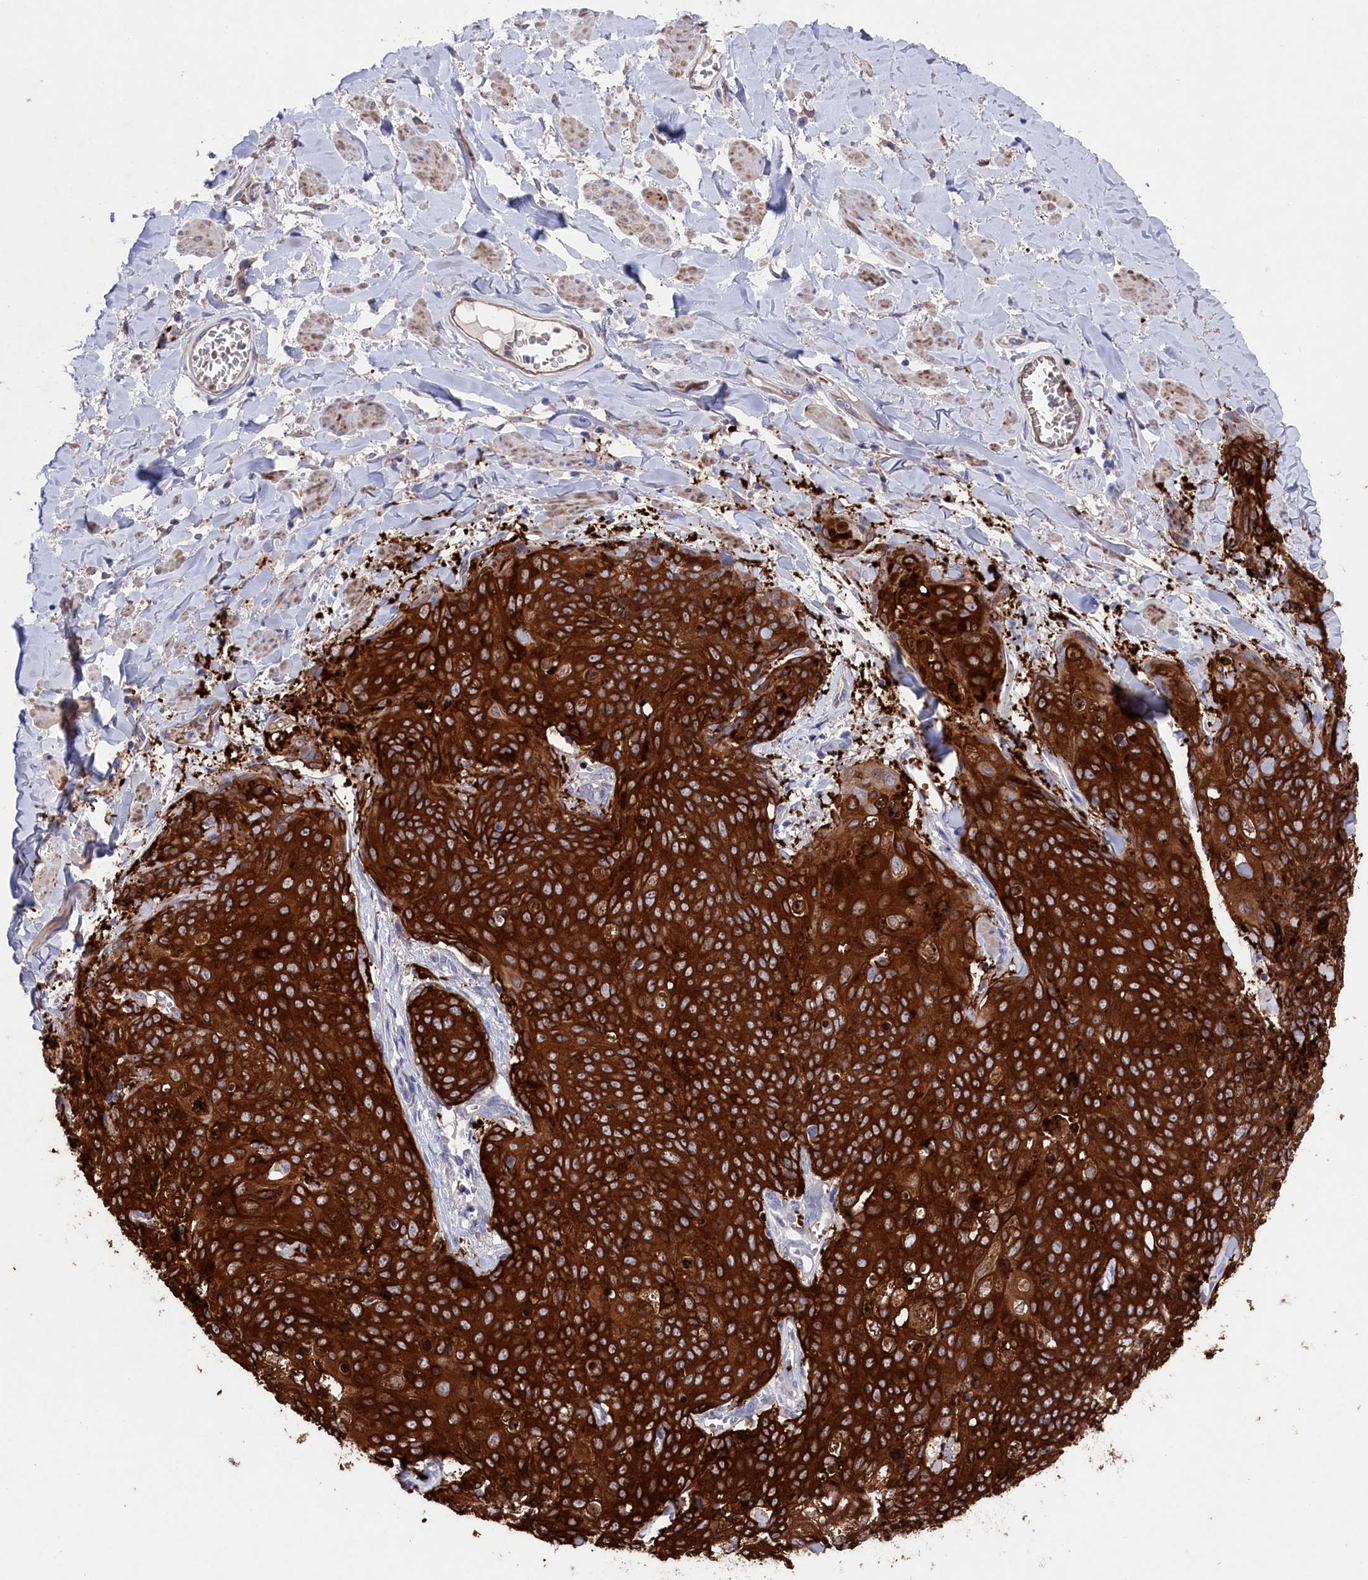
{"staining": {"intensity": "strong", "quantity": ">75%", "location": "cytoplasmic/membranous"}, "tissue": "skin cancer", "cell_type": "Tumor cells", "image_type": "cancer", "snomed": [{"axis": "morphology", "description": "Squamous cell carcinoma, NOS"}, {"axis": "topography", "description": "Skin"}, {"axis": "topography", "description": "Vulva"}], "caption": "Immunohistochemistry (IHC) image of skin cancer (squamous cell carcinoma) stained for a protein (brown), which displays high levels of strong cytoplasmic/membranous positivity in about >75% of tumor cells.", "gene": "LHFPL4", "patient": {"sex": "female", "age": 85}}